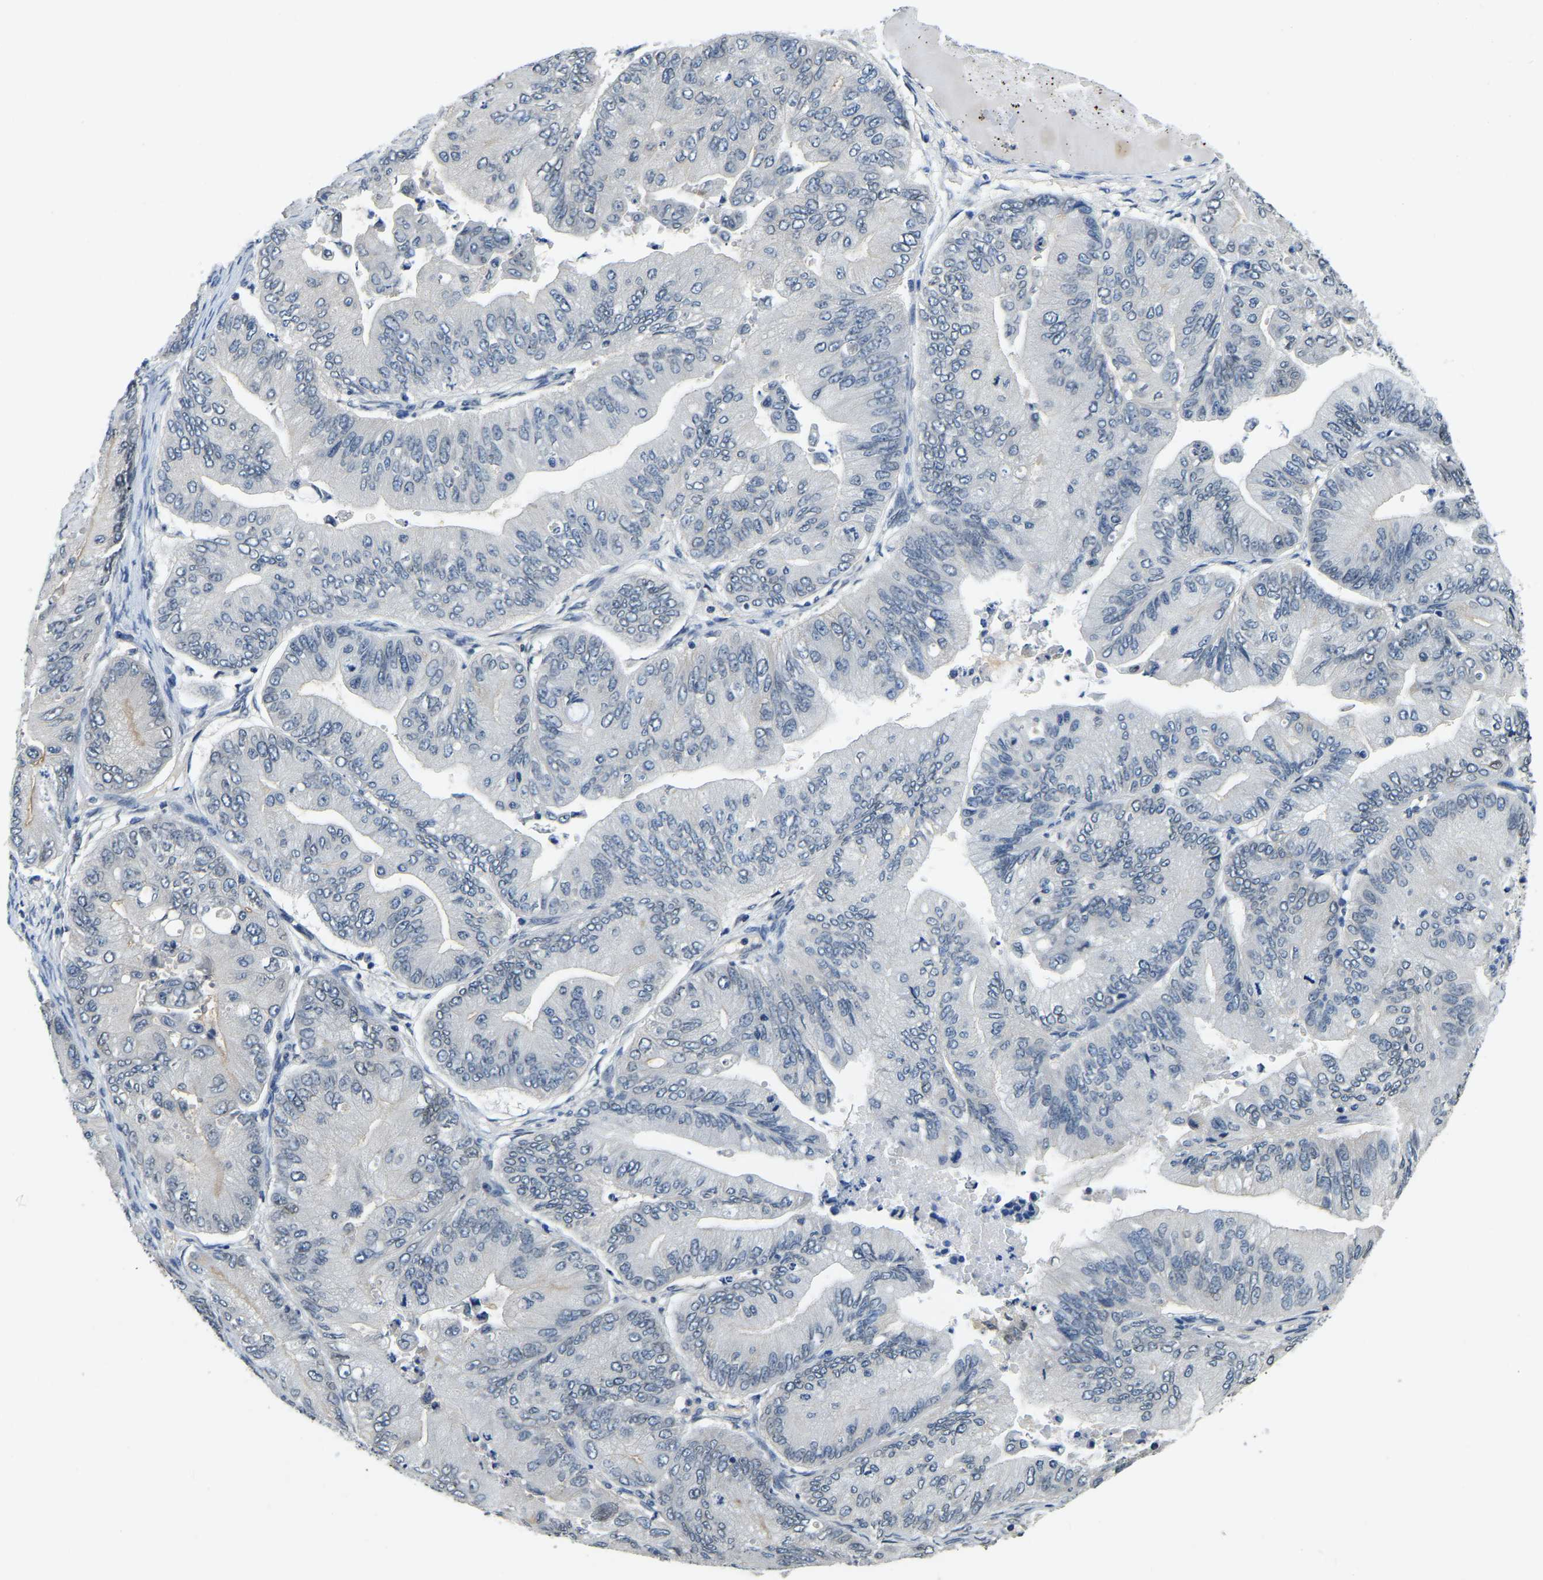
{"staining": {"intensity": "negative", "quantity": "none", "location": "none"}, "tissue": "ovarian cancer", "cell_type": "Tumor cells", "image_type": "cancer", "snomed": [{"axis": "morphology", "description": "Cystadenocarcinoma, mucinous, NOS"}, {"axis": "topography", "description": "Ovary"}], "caption": "This is an immunohistochemistry (IHC) photomicrograph of ovarian mucinous cystadenocarcinoma. There is no staining in tumor cells.", "gene": "RANBP2", "patient": {"sex": "female", "age": 61}}